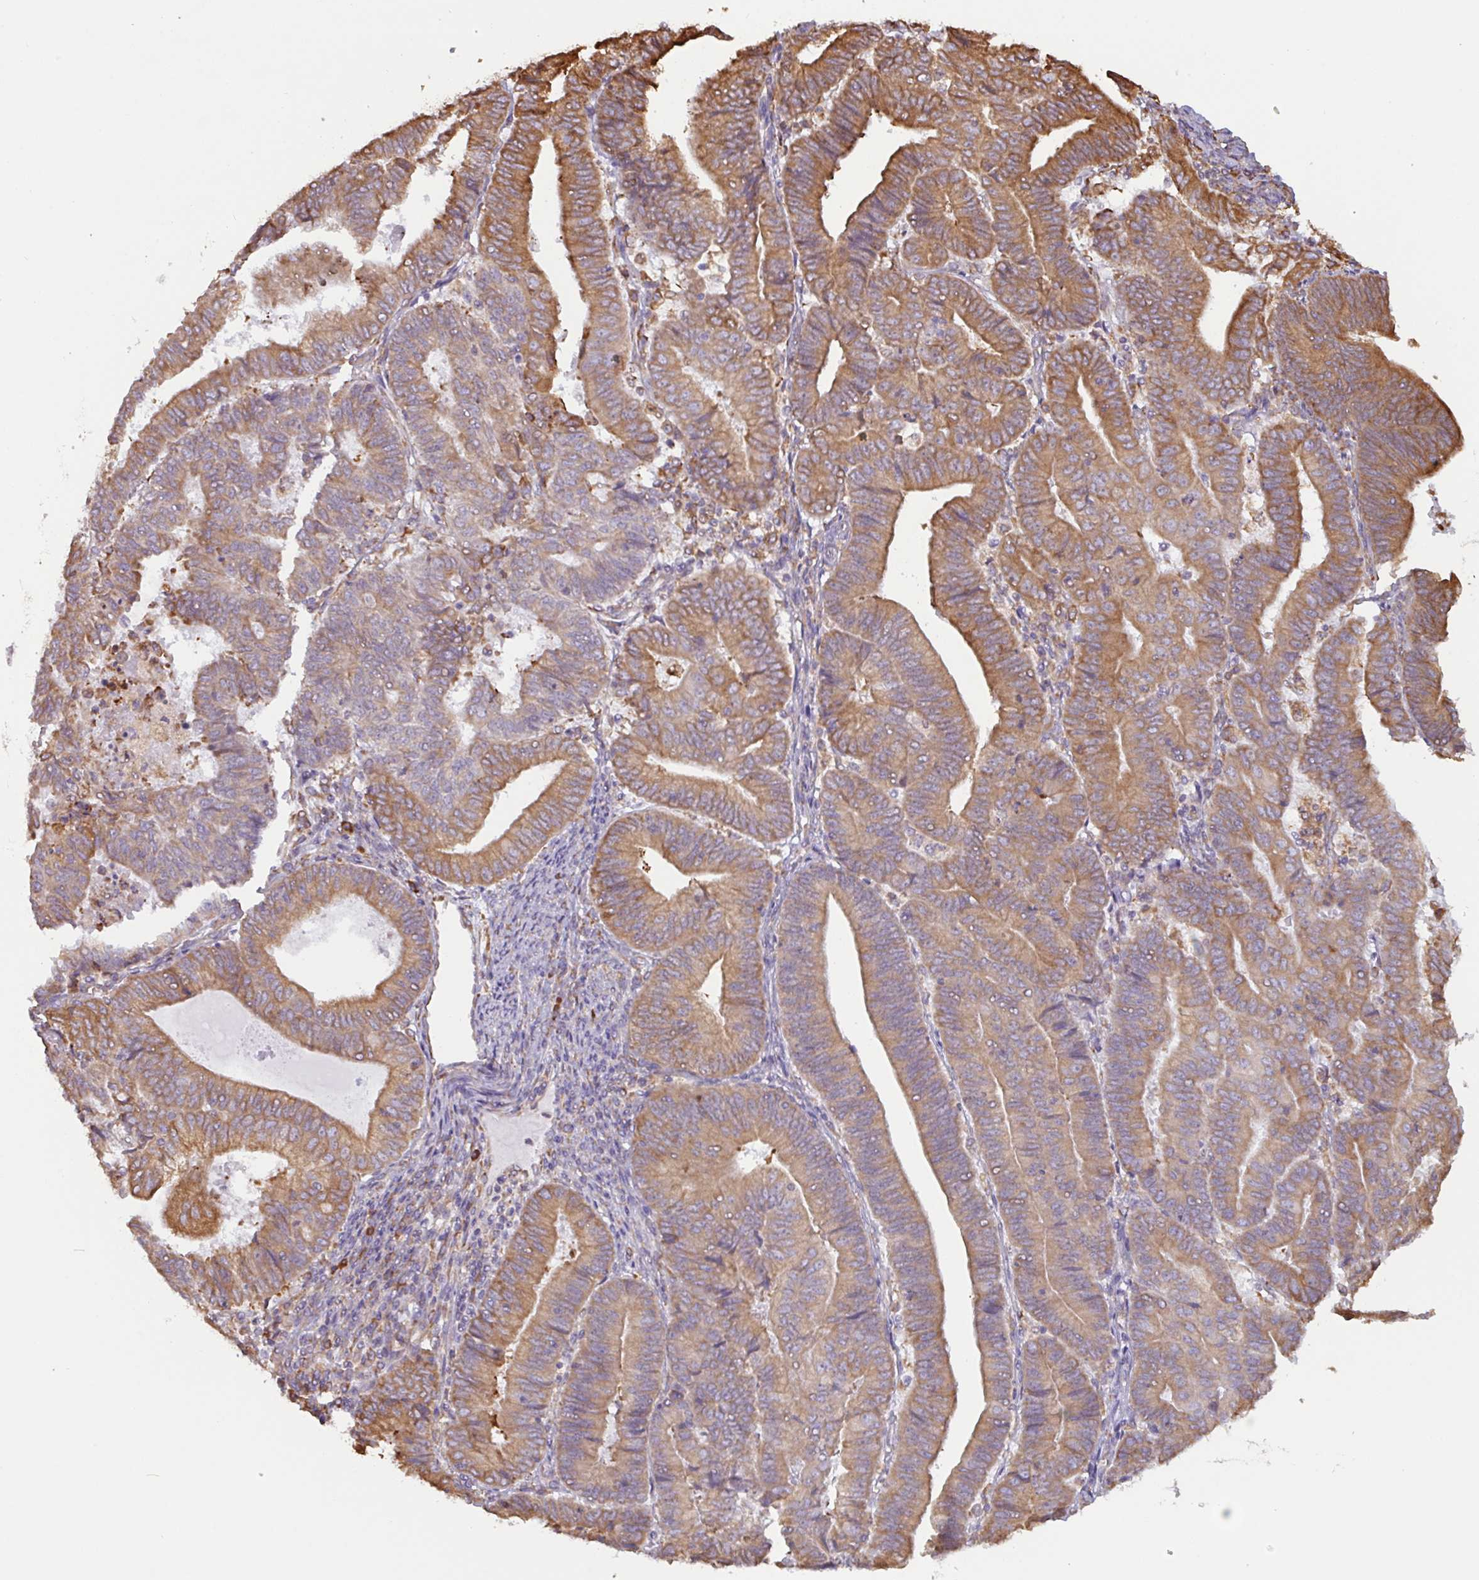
{"staining": {"intensity": "moderate", "quantity": ">75%", "location": "cytoplasmic/membranous"}, "tissue": "endometrial cancer", "cell_type": "Tumor cells", "image_type": "cancer", "snomed": [{"axis": "morphology", "description": "Adenocarcinoma, NOS"}, {"axis": "topography", "description": "Endometrium"}], "caption": "Endometrial cancer (adenocarcinoma) stained for a protein demonstrates moderate cytoplasmic/membranous positivity in tumor cells.", "gene": "DOK4", "patient": {"sex": "female", "age": 70}}